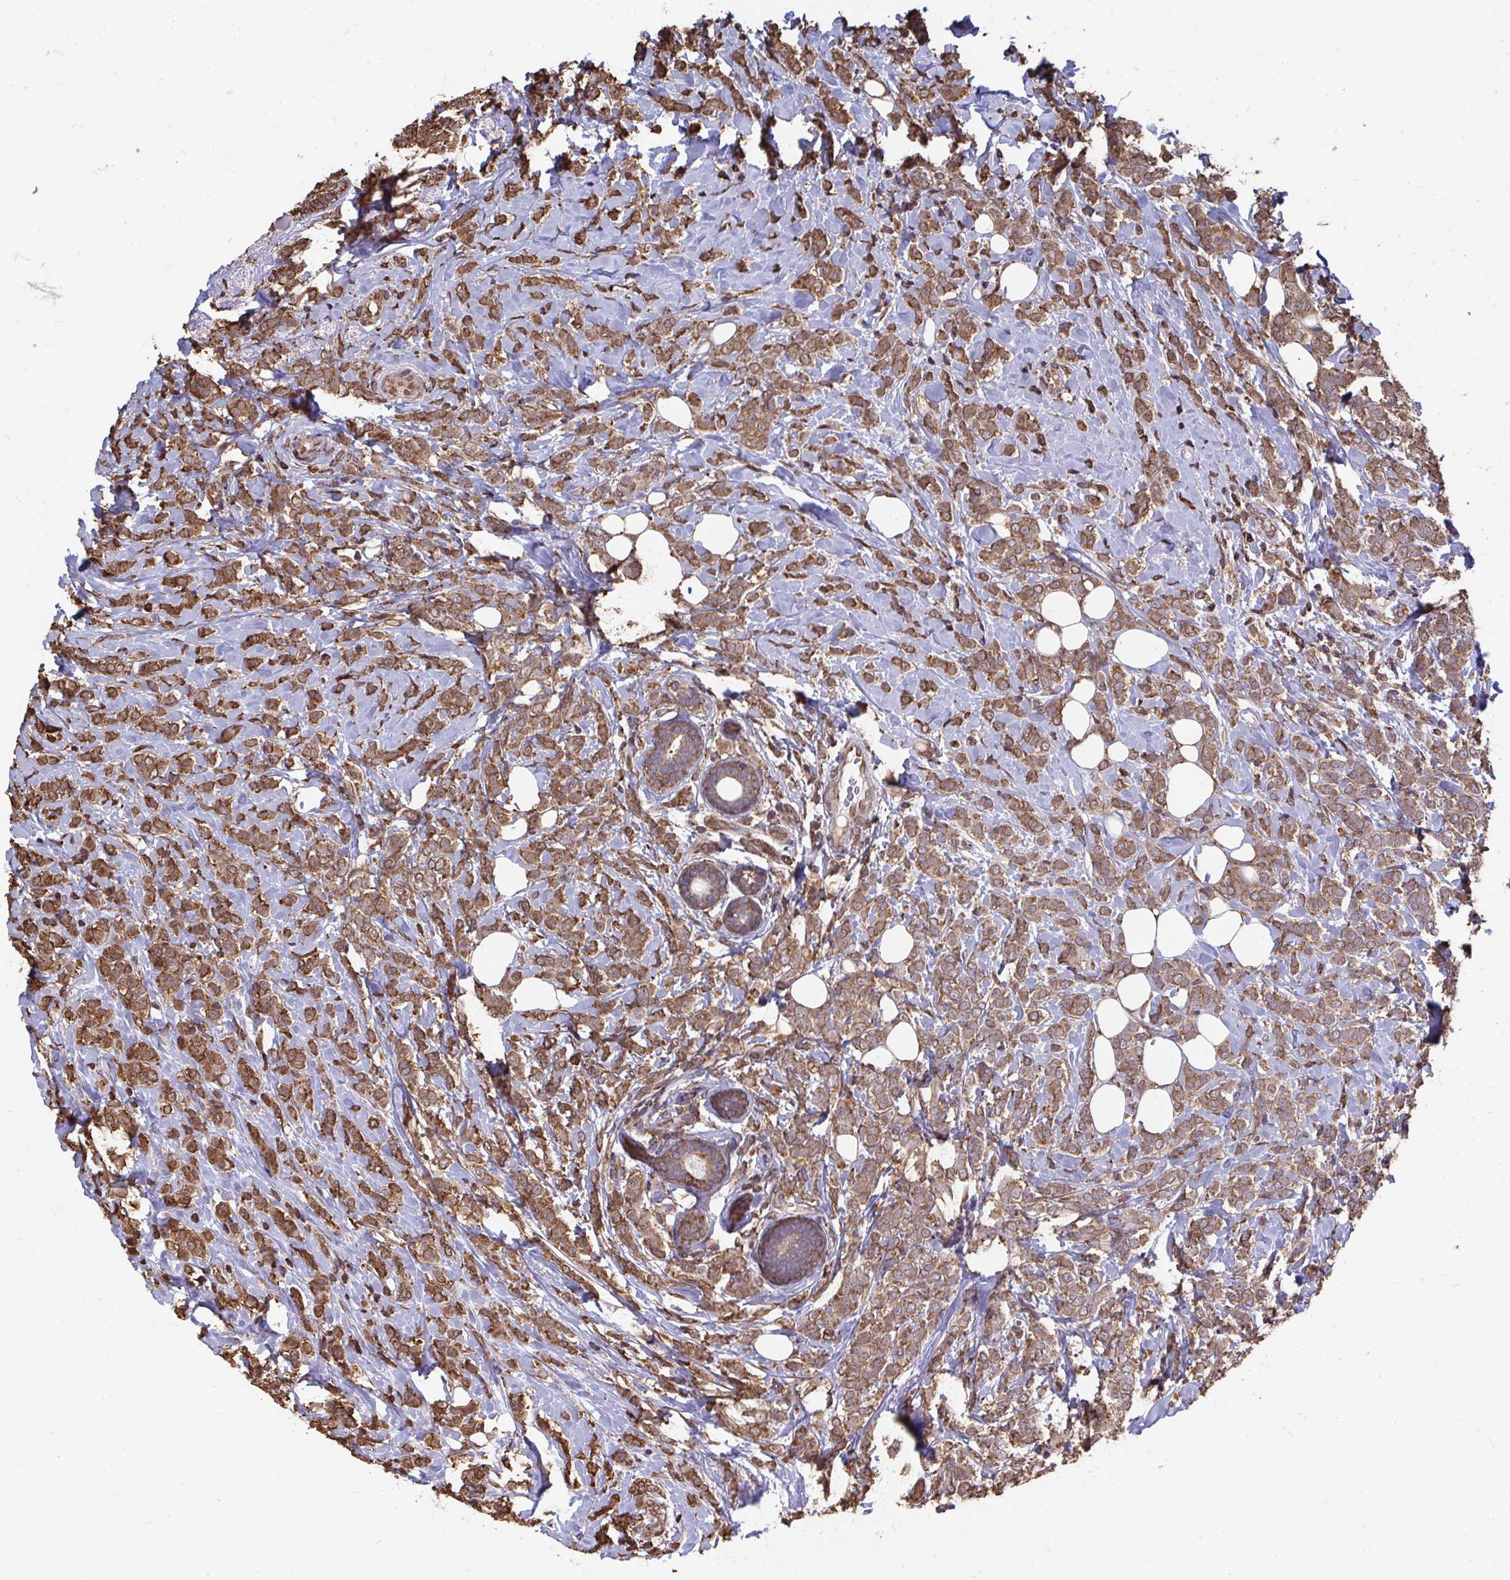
{"staining": {"intensity": "moderate", "quantity": ">75%", "location": "cytoplasmic/membranous"}, "tissue": "breast cancer", "cell_type": "Tumor cells", "image_type": "cancer", "snomed": [{"axis": "morphology", "description": "Lobular carcinoma"}, {"axis": "topography", "description": "Breast"}], "caption": "The micrograph demonstrates staining of breast cancer, revealing moderate cytoplasmic/membranous protein positivity (brown color) within tumor cells.", "gene": "SYNCRIP", "patient": {"sex": "female", "age": 49}}